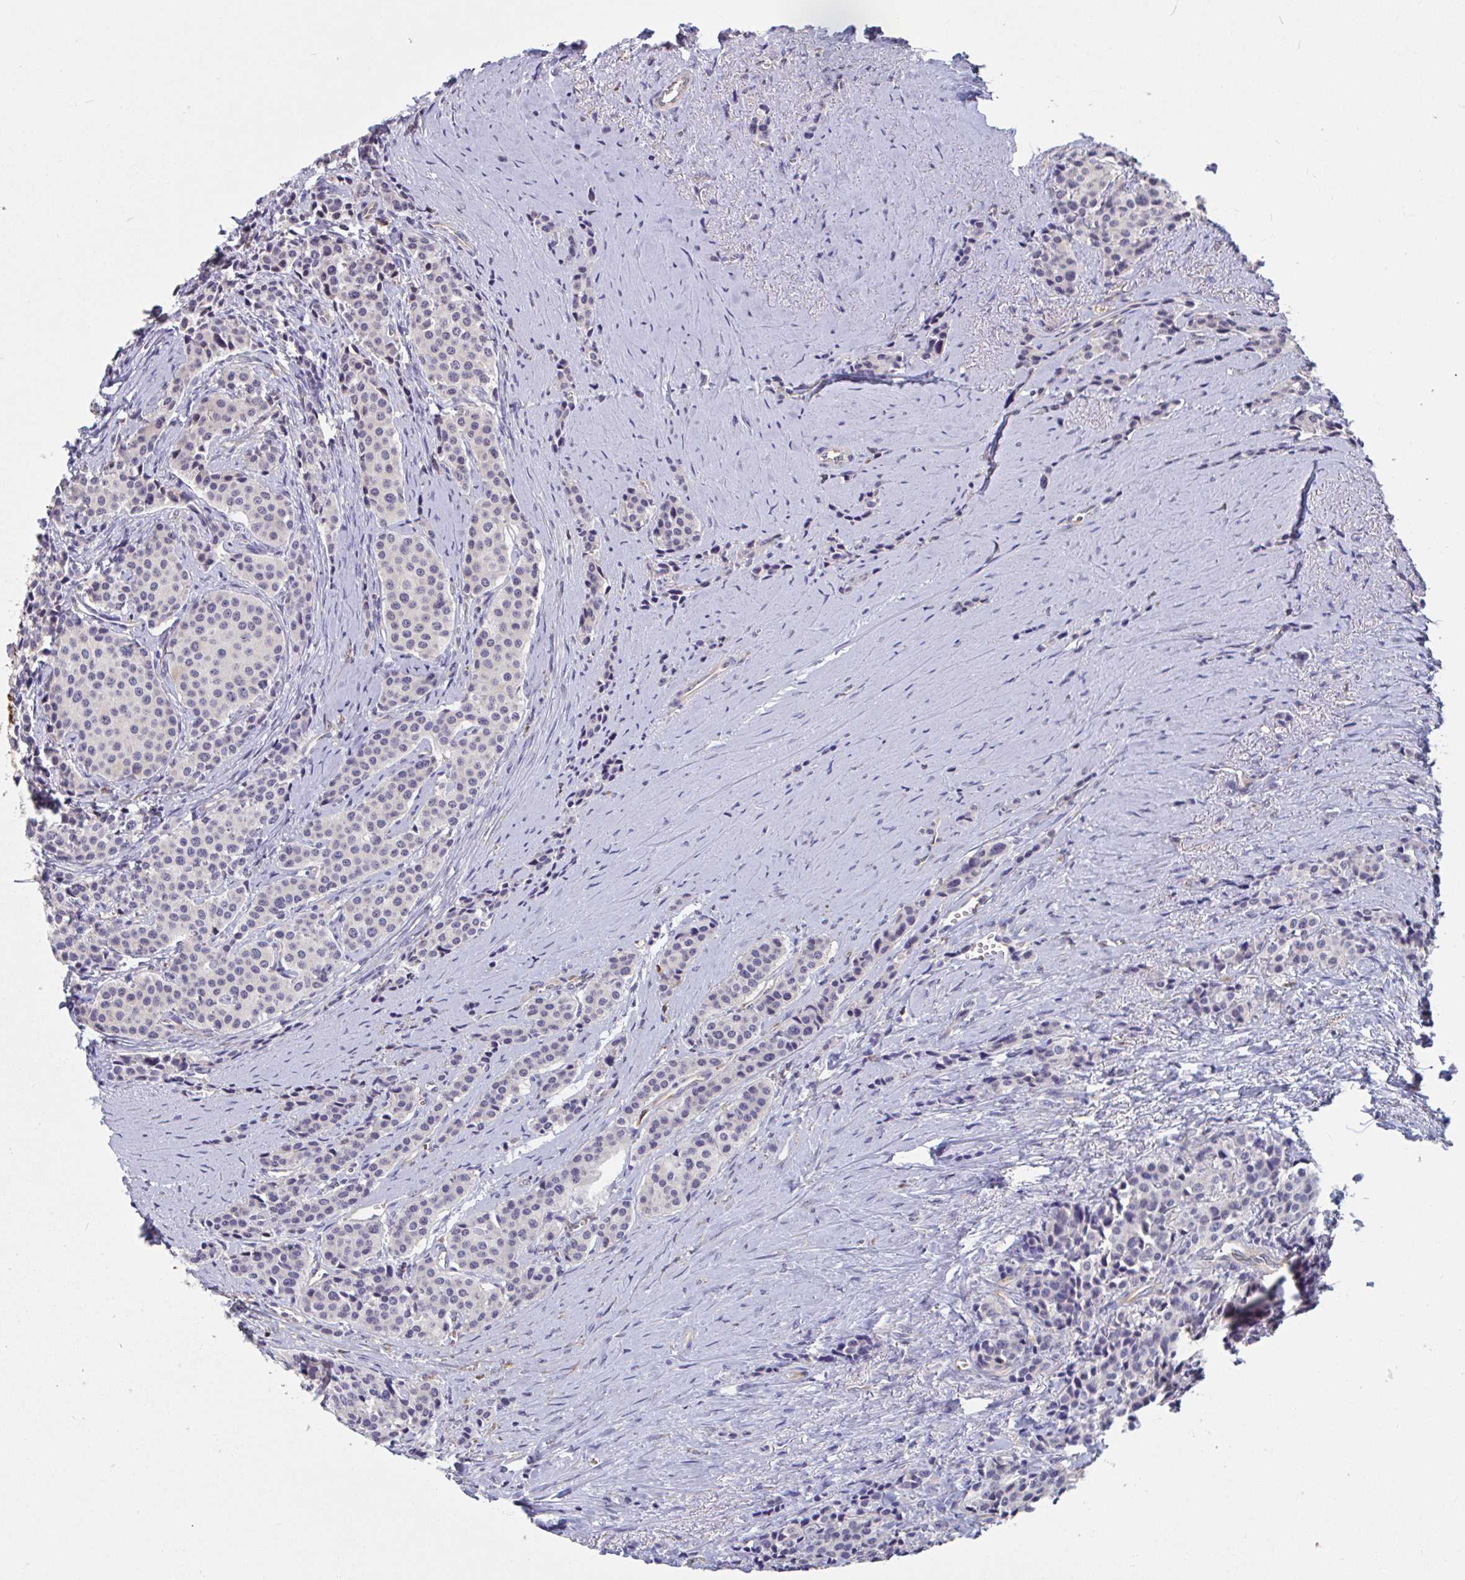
{"staining": {"intensity": "negative", "quantity": "none", "location": "none"}, "tissue": "carcinoid", "cell_type": "Tumor cells", "image_type": "cancer", "snomed": [{"axis": "morphology", "description": "Carcinoid, malignant, NOS"}, {"axis": "topography", "description": "Small intestine"}], "caption": "DAB (3,3'-diaminobenzidine) immunohistochemical staining of human carcinoid reveals no significant expression in tumor cells.", "gene": "SNX8", "patient": {"sex": "male", "age": 73}}